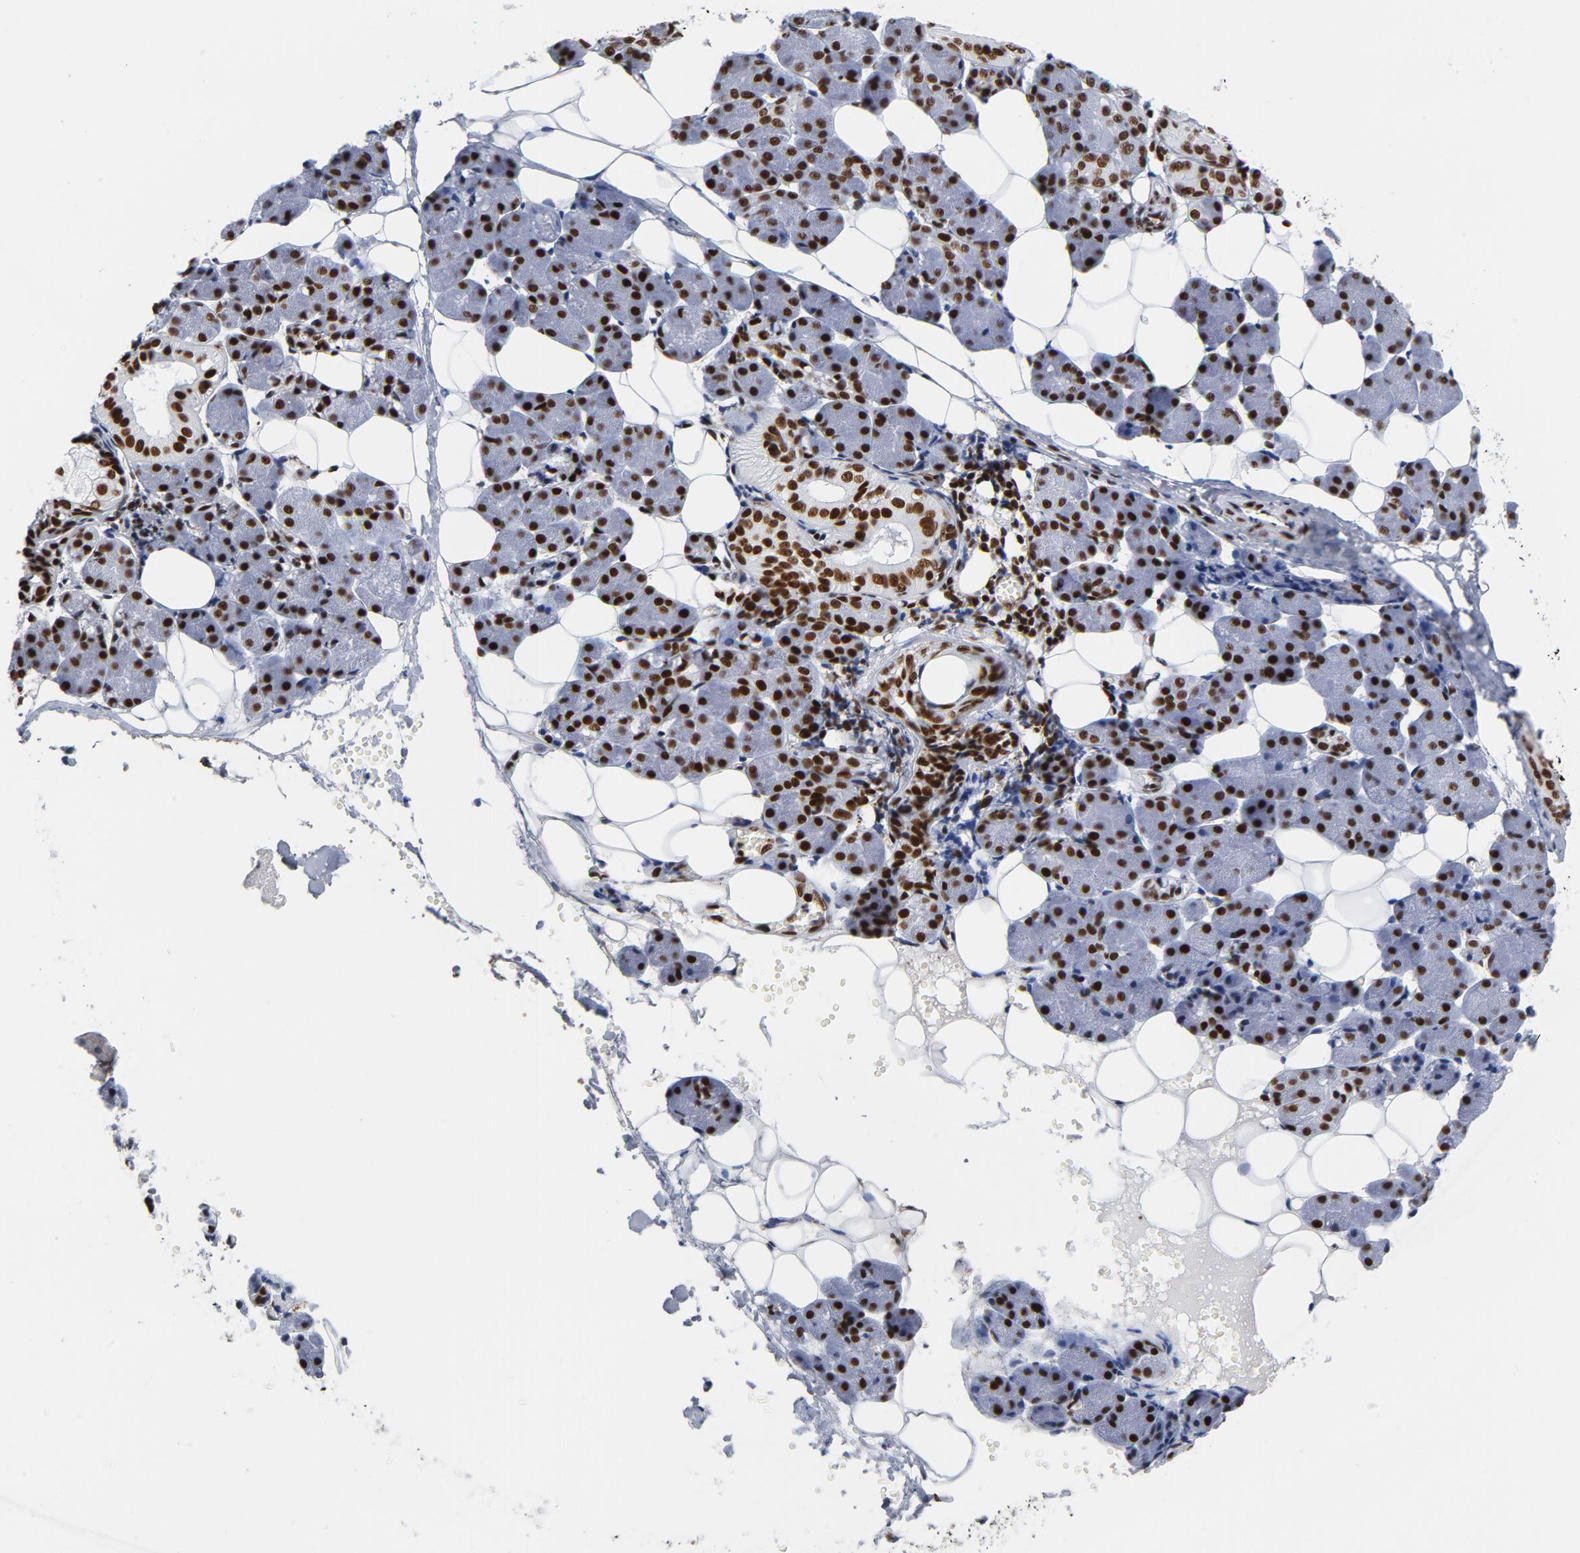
{"staining": {"intensity": "strong", "quantity": ">75%", "location": "nuclear"}, "tissue": "salivary gland", "cell_type": "Glandular cells", "image_type": "normal", "snomed": [{"axis": "morphology", "description": "Normal tissue, NOS"}, {"axis": "morphology", "description": "Adenoma, NOS"}, {"axis": "topography", "description": "Salivary gland"}], "caption": "A brown stain shows strong nuclear expression of a protein in glandular cells of unremarkable human salivary gland. Immunohistochemistry (ihc) stains the protein of interest in brown and the nuclei are stained blue.", "gene": "XRCC5", "patient": {"sex": "female", "age": 32}}